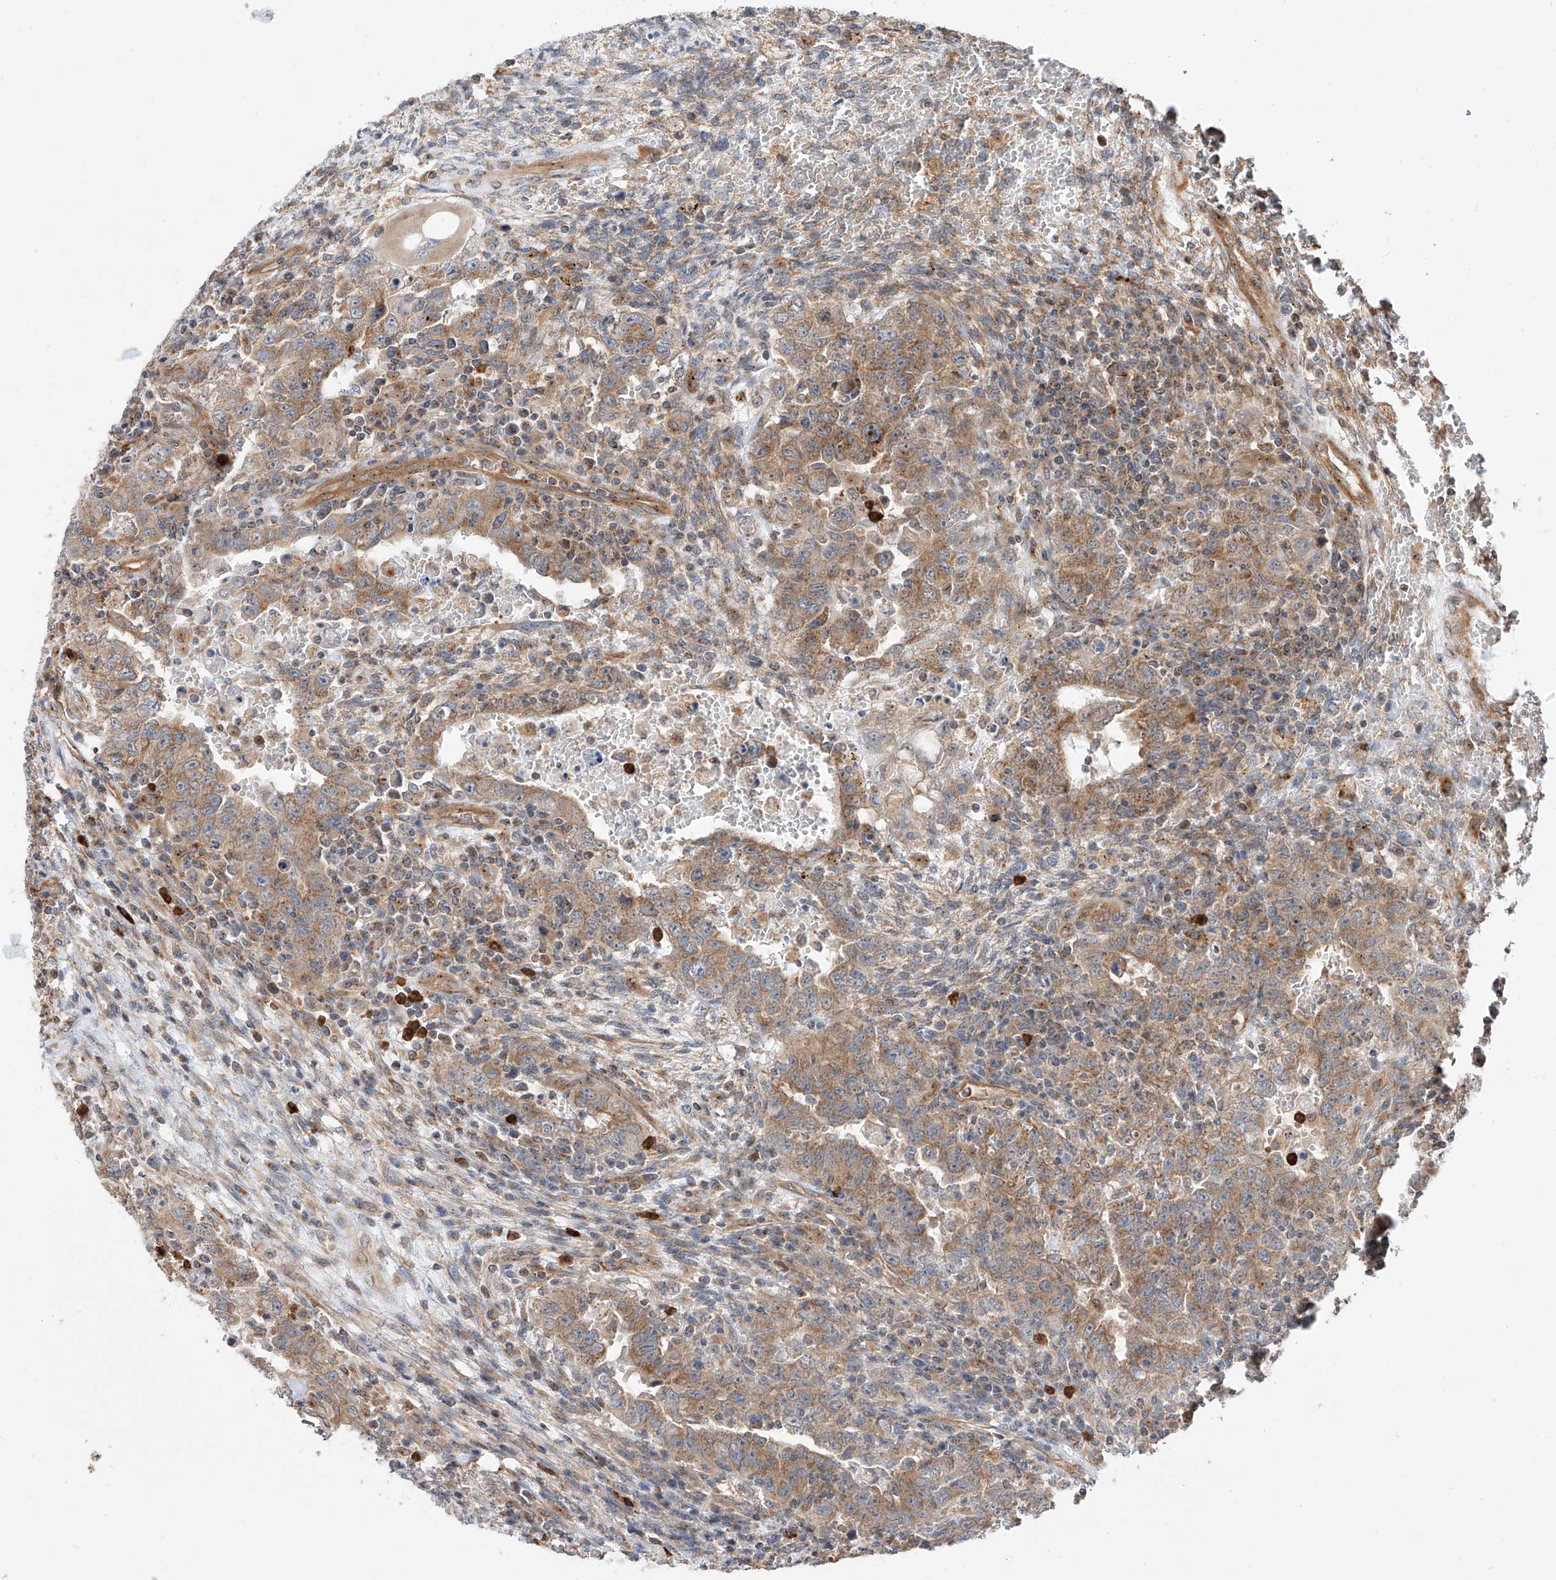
{"staining": {"intensity": "moderate", "quantity": ">75%", "location": "cytoplasmic/membranous"}, "tissue": "testis cancer", "cell_type": "Tumor cells", "image_type": "cancer", "snomed": [{"axis": "morphology", "description": "Carcinoma, Embryonal, NOS"}, {"axis": "topography", "description": "Testis"}], "caption": "Immunohistochemical staining of testis cancer displays medium levels of moderate cytoplasmic/membranous staining in about >75% of tumor cells.", "gene": "ISCA2", "patient": {"sex": "male", "age": 26}}